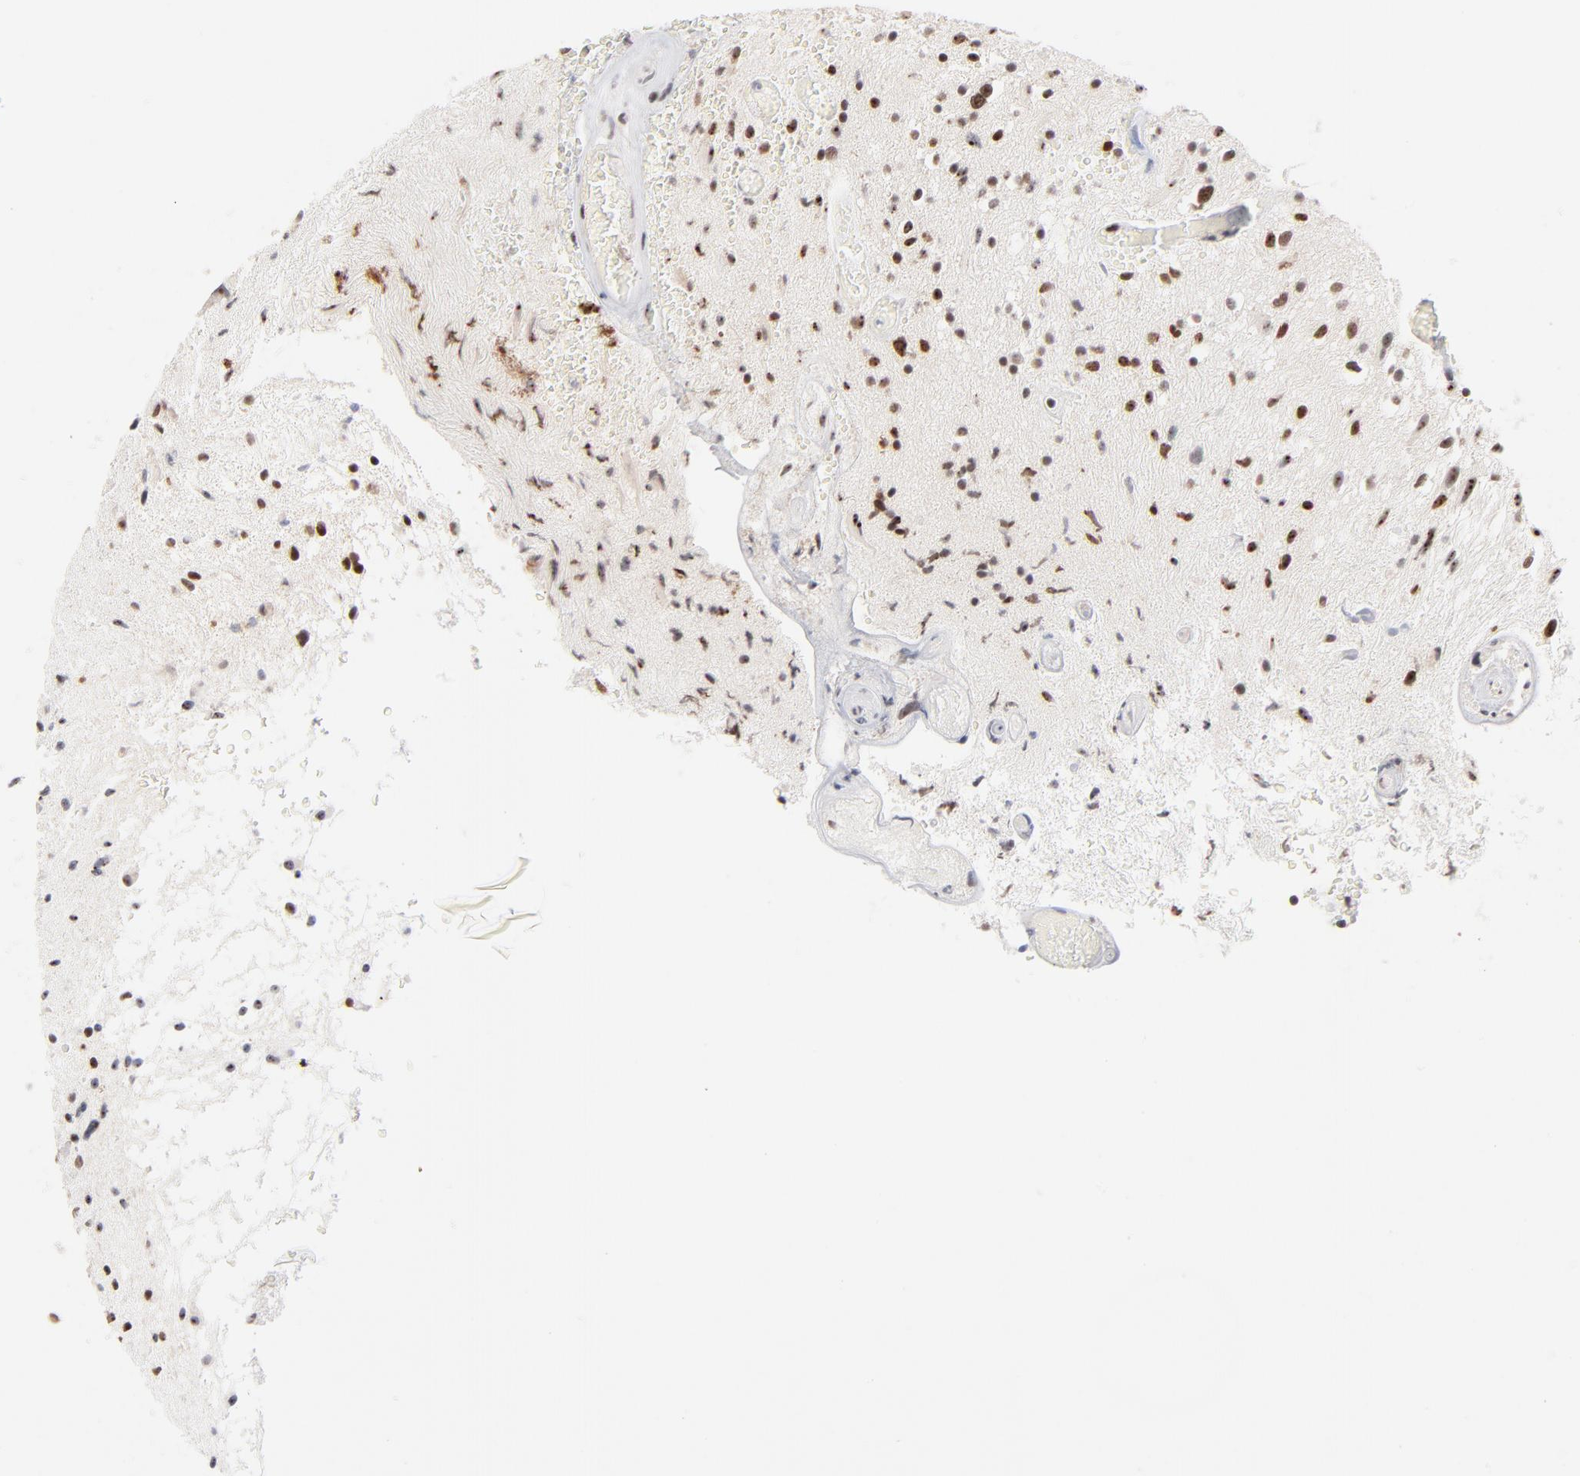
{"staining": {"intensity": "moderate", "quantity": ">75%", "location": "nuclear"}, "tissue": "glioma", "cell_type": "Tumor cells", "image_type": "cancer", "snomed": [{"axis": "morphology", "description": "Glioma, malignant, High grade"}, {"axis": "topography", "description": "Brain"}], "caption": "Protein analysis of glioma tissue reveals moderate nuclear staining in approximately >75% of tumor cells.", "gene": "ZNF143", "patient": {"sex": "male", "age": 33}}